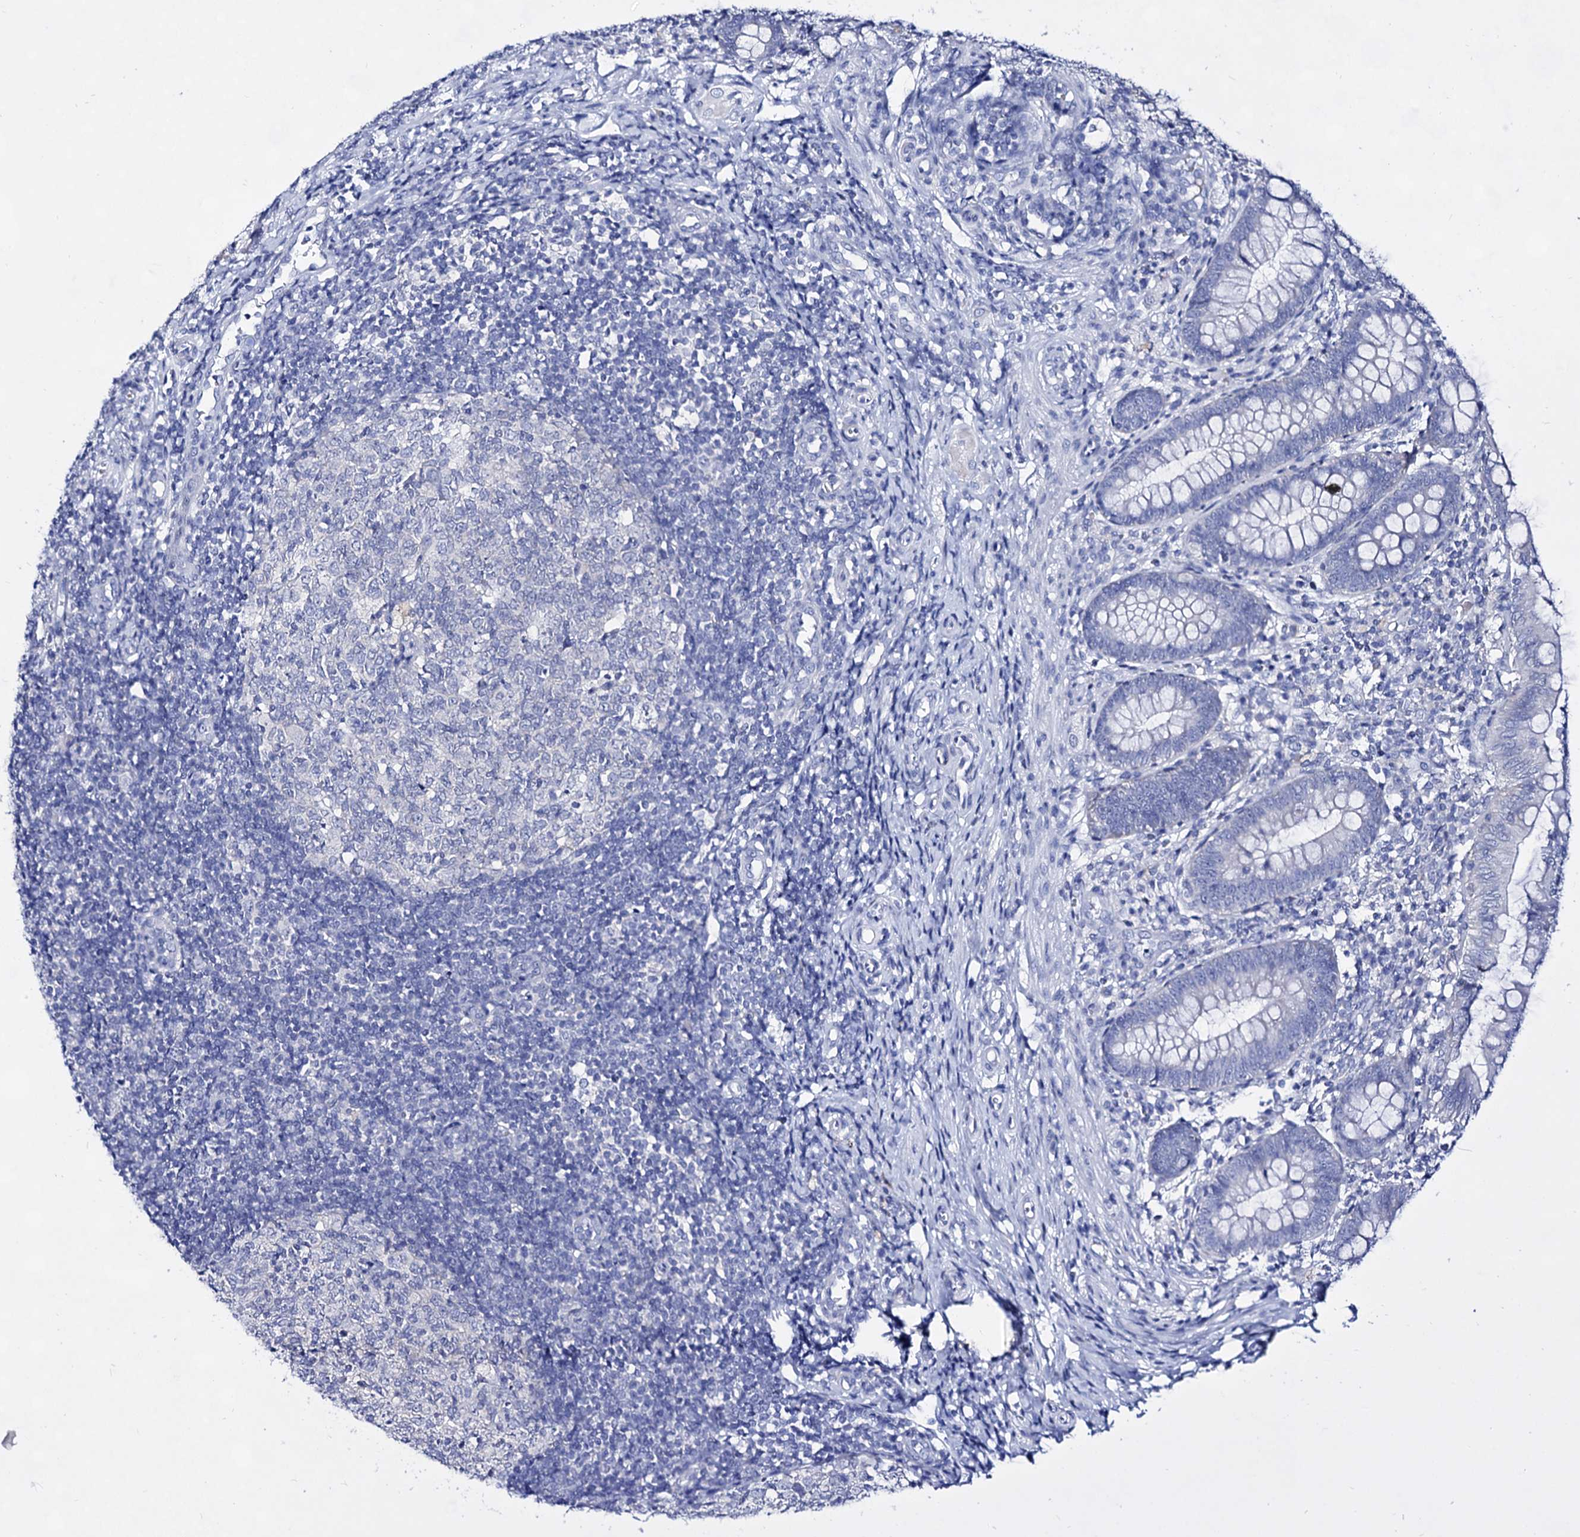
{"staining": {"intensity": "negative", "quantity": "none", "location": "none"}, "tissue": "appendix", "cell_type": "Glandular cells", "image_type": "normal", "snomed": [{"axis": "morphology", "description": "Normal tissue, NOS"}, {"axis": "topography", "description": "Appendix"}], "caption": "Glandular cells are negative for brown protein staining in normal appendix.", "gene": "PLIN1", "patient": {"sex": "male", "age": 14}}